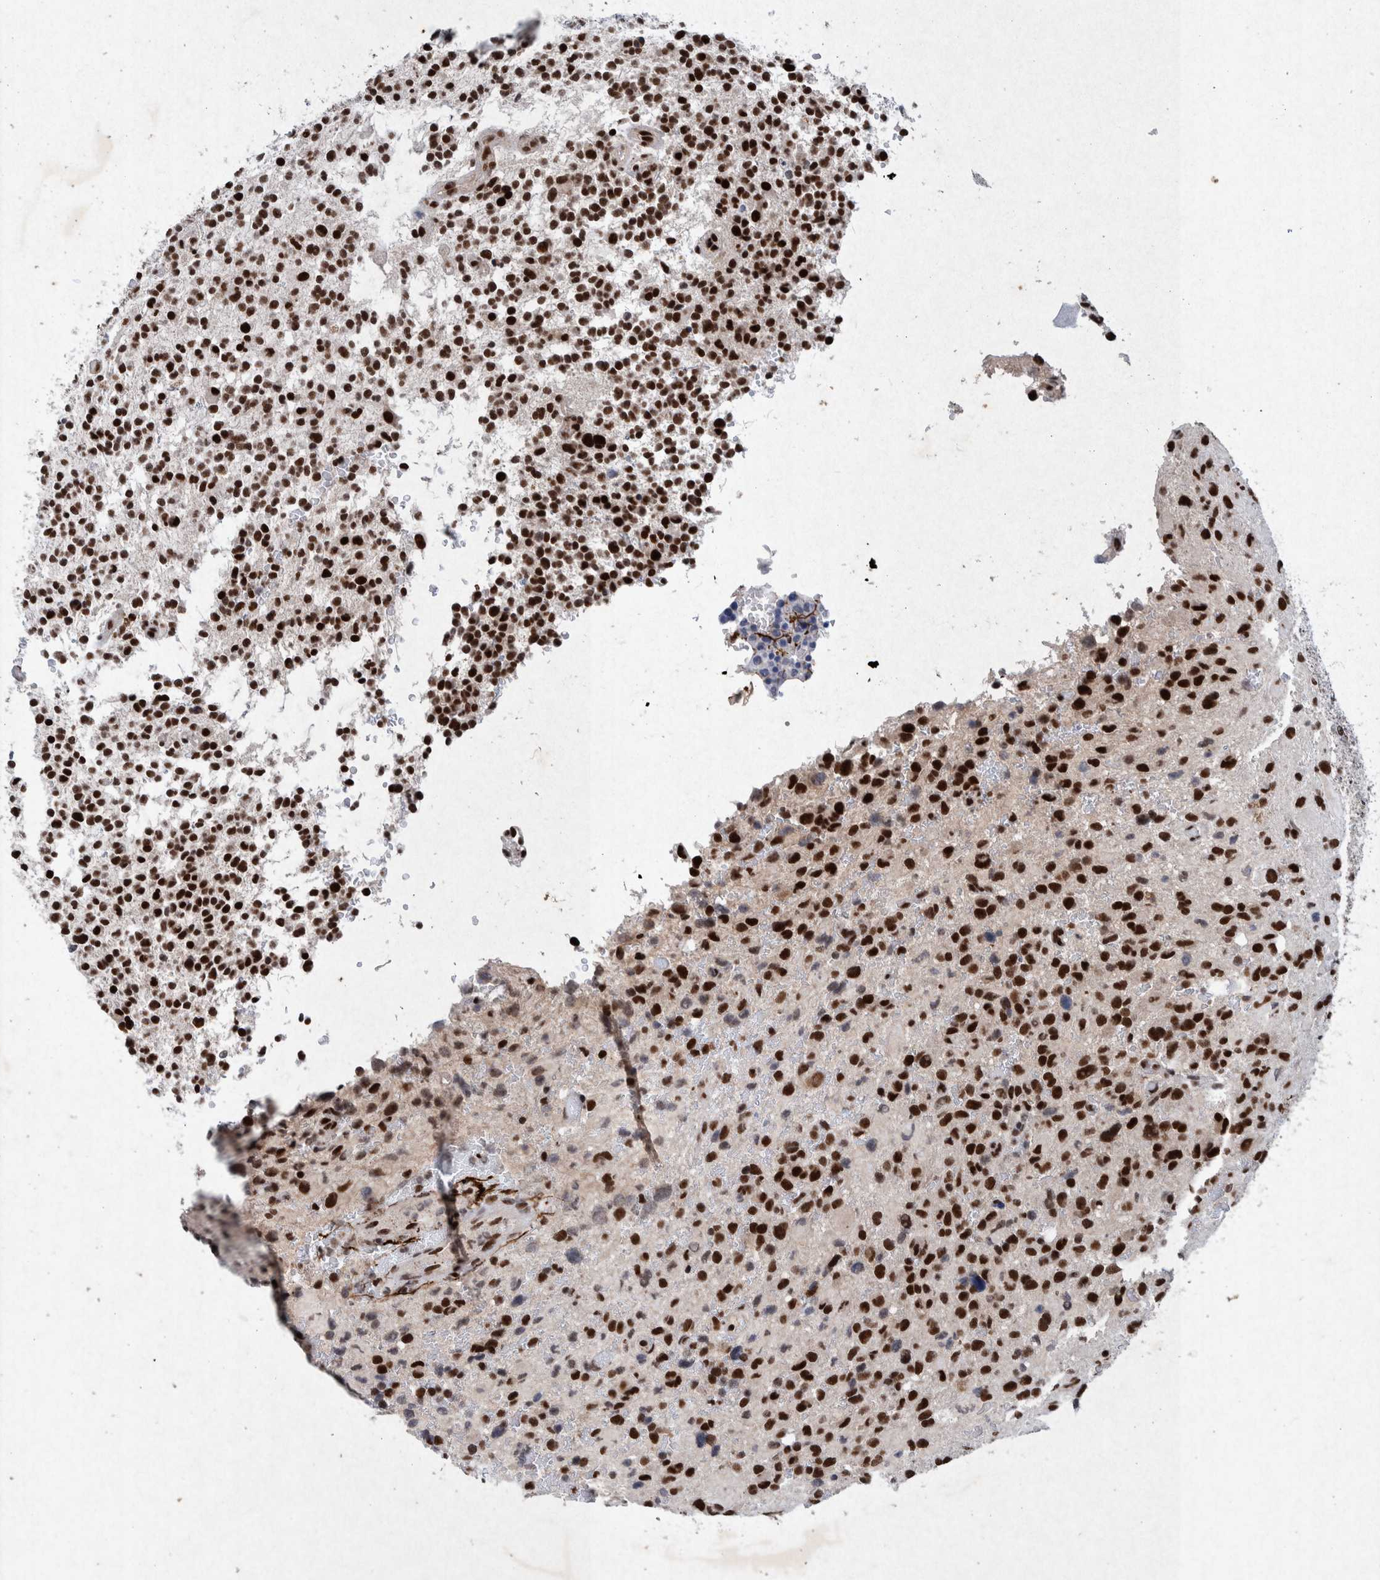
{"staining": {"intensity": "strong", "quantity": ">75%", "location": "nuclear"}, "tissue": "glioma", "cell_type": "Tumor cells", "image_type": "cancer", "snomed": [{"axis": "morphology", "description": "Glioma, malignant, High grade"}, {"axis": "topography", "description": "Brain"}], "caption": "High-power microscopy captured an immunohistochemistry micrograph of malignant glioma (high-grade), revealing strong nuclear staining in about >75% of tumor cells.", "gene": "TAF10", "patient": {"sex": "male", "age": 48}}